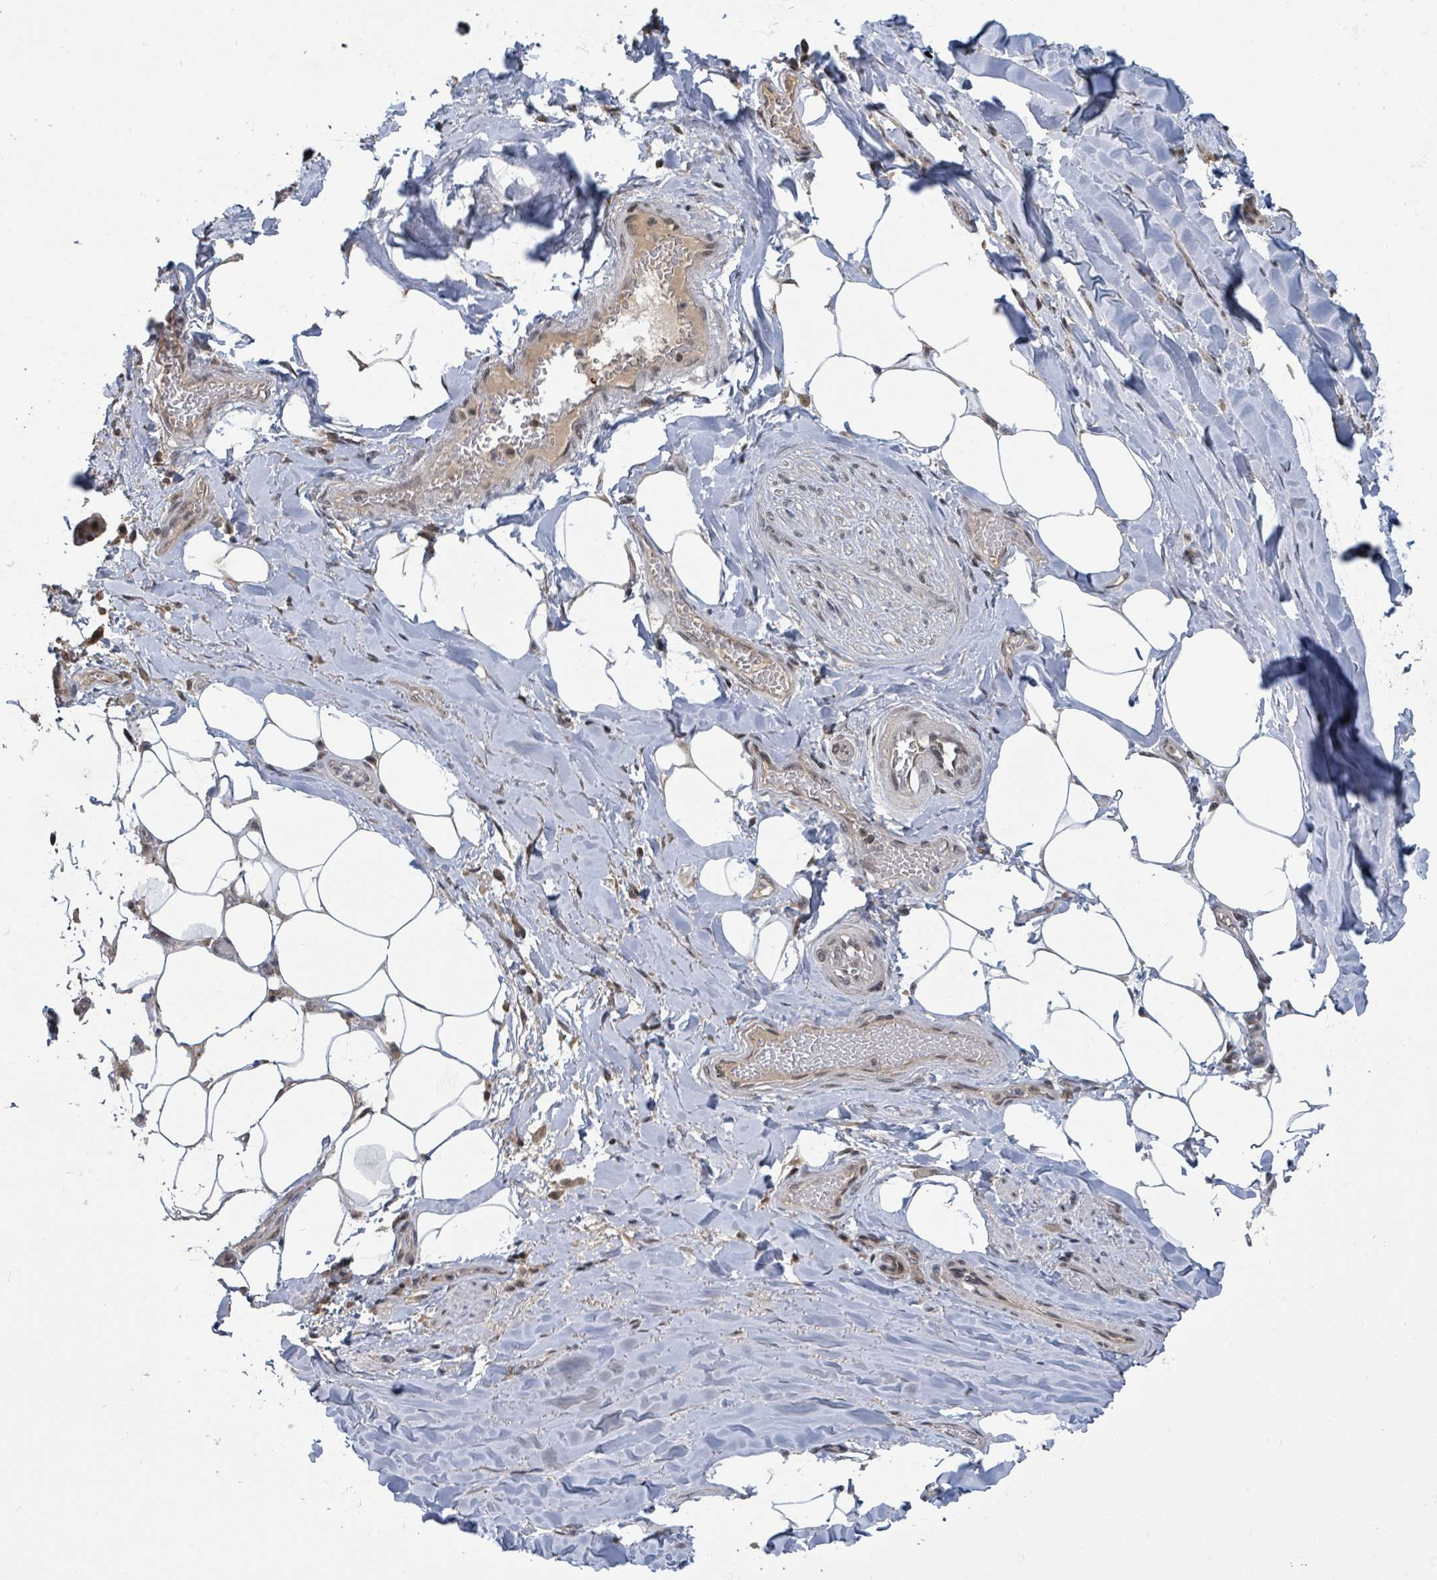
{"staining": {"intensity": "negative", "quantity": "none", "location": "none"}, "tissue": "adipose tissue", "cell_type": "Adipocytes", "image_type": "normal", "snomed": [{"axis": "morphology", "description": "Normal tissue, NOS"}, {"axis": "topography", "description": "Lymph node"}, {"axis": "topography", "description": "Cartilage tissue"}, {"axis": "topography", "description": "Bronchus"}], "caption": "The histopathology image demonstrates no staining of adipocytes in benign adipose tissue.", "gene": "ZBTB14", "patient": {"sex": "male", "age": 63}}